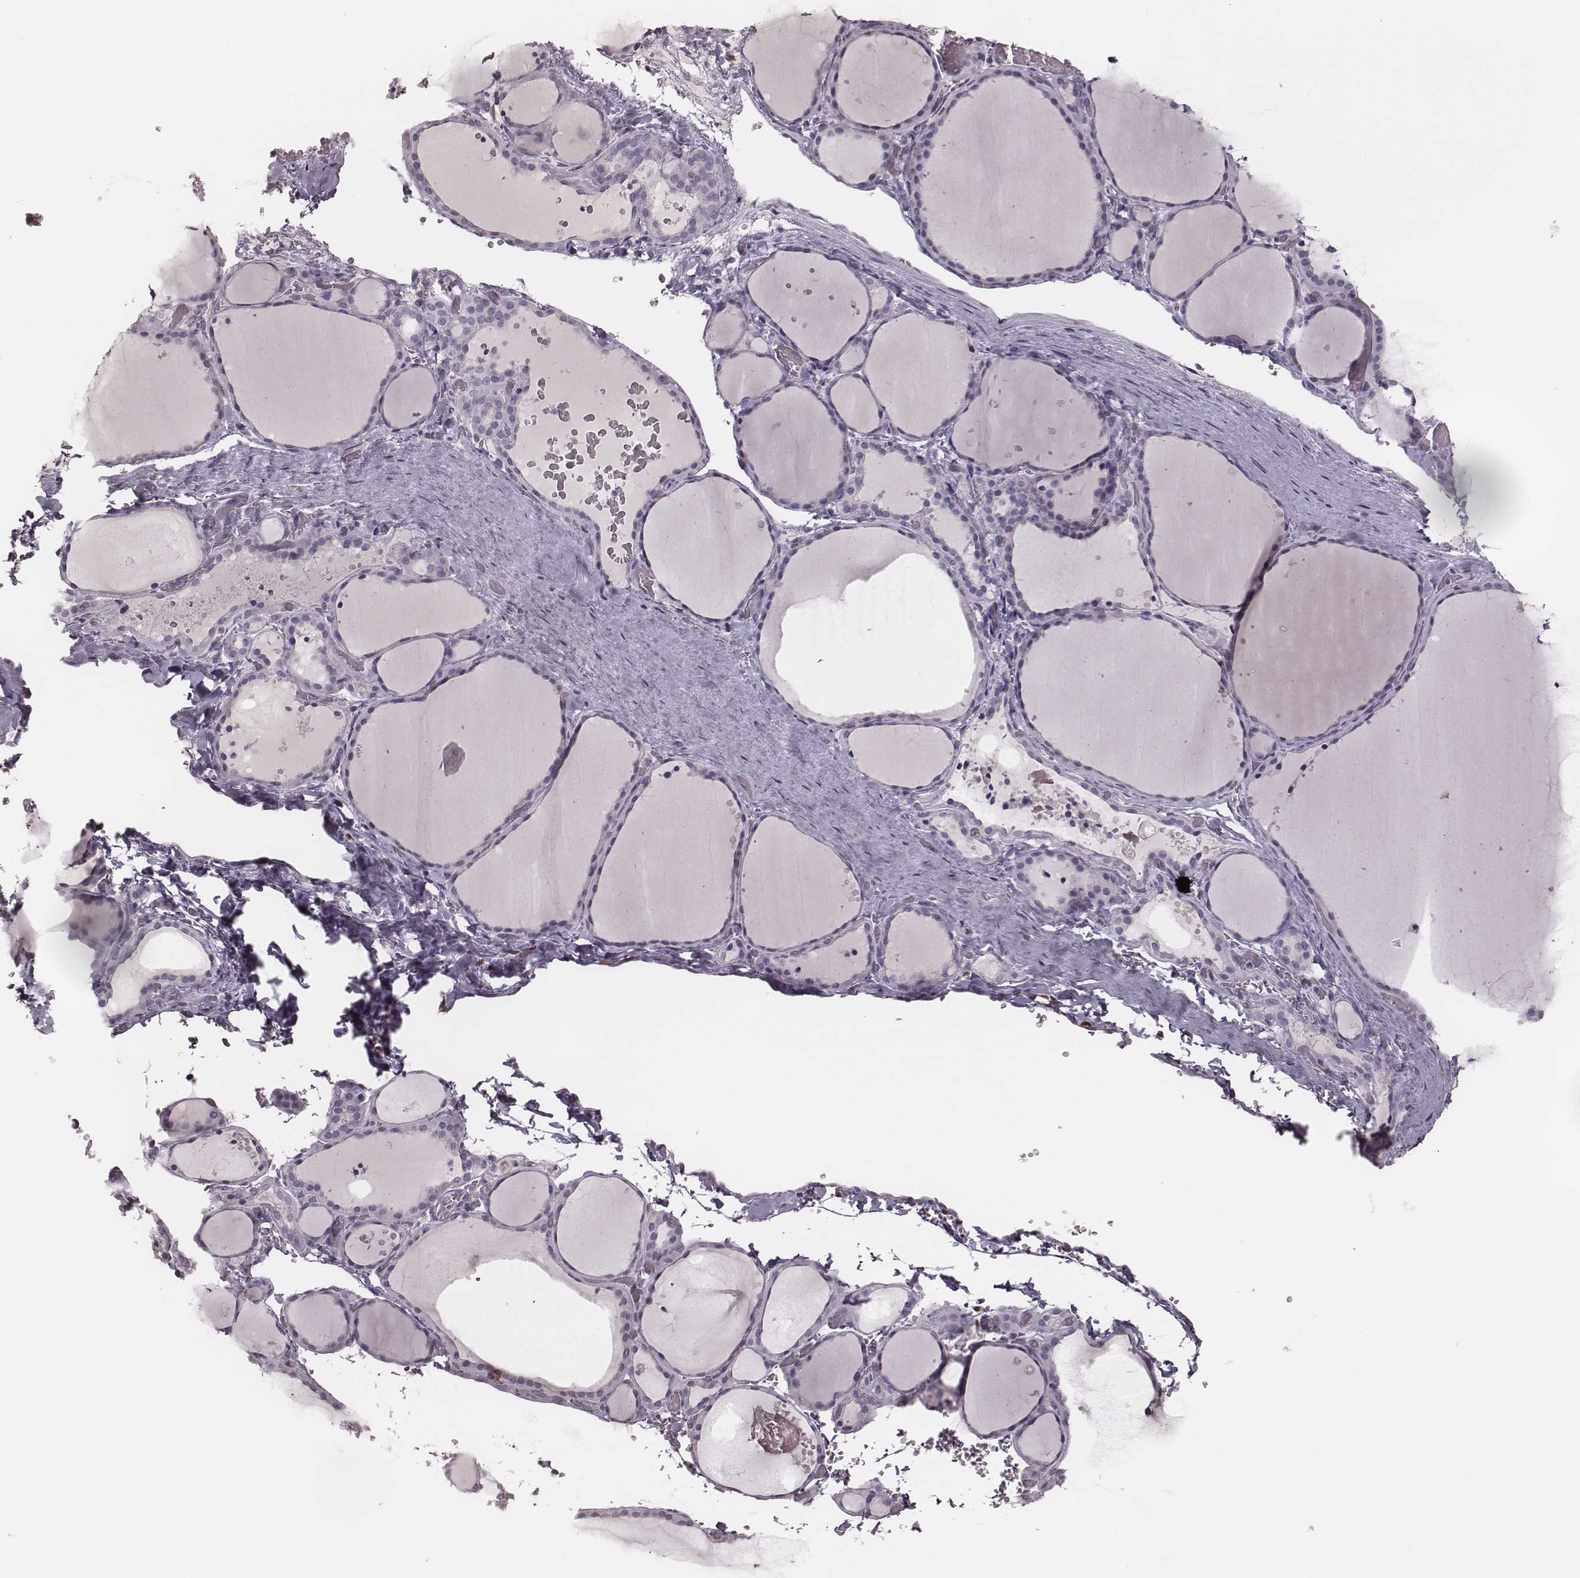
{"staining": {"intensity": "negative", "quantity": "none", "location": "none"}, "tissue": "thyroid gland", "cell_type": "Glandular cells", "image_type": "normal", "snomed": [{"axis": "morphology", "description": "Normal tissue, NOS"}, {"axis": "topography", "description": "Thyroid gland"}], "caption": "High power microscopy histopathology image of an immunohistochemistry (IHC) photomicrograph of normal thyroid gland, revealing no significant positivity in glandular cells.", "gene": "MSX1", "patient": {"sex": "female", "age": 36}}